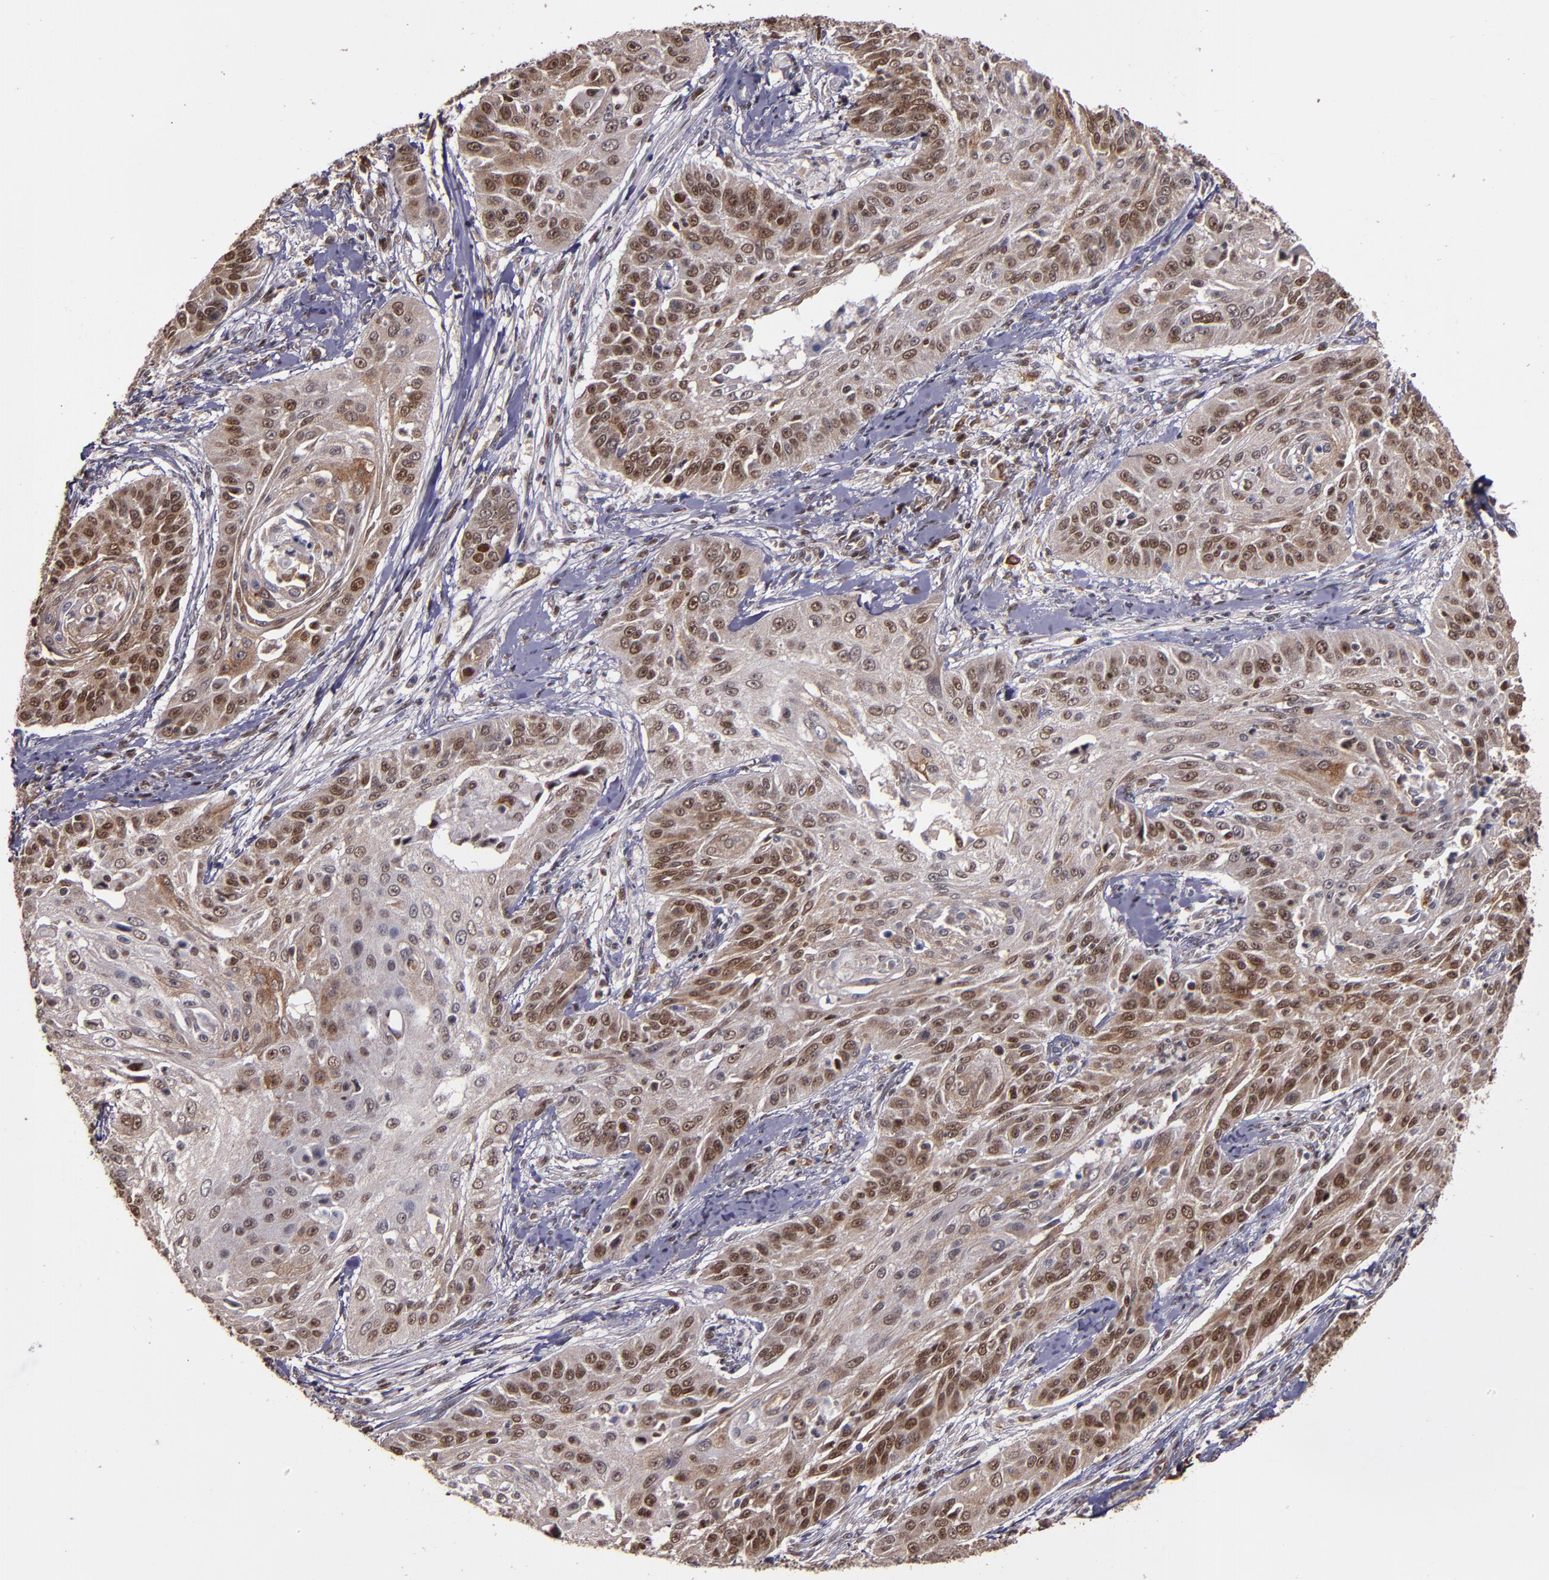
{"staining": {"intensity": "strong", "quantity": ">75%", "location": "nuclear"}, "tissue": "cervical cancer", "cell_type": "Tumor cells", "image_type": "cancer", "snomed": [{"axis": "morphology", "description": "Squamous cell carcinoma, NOS"}, {"axis": "topography", "description": "Cervix"}], "caption": "Human cervical squamous cell carcinoma stained with a brown dye displays strong nuclear positive expression in approximately >75% of tumor cells.", "gene": "CHEK2", "patient": {"sex": "female", "age": 64}}